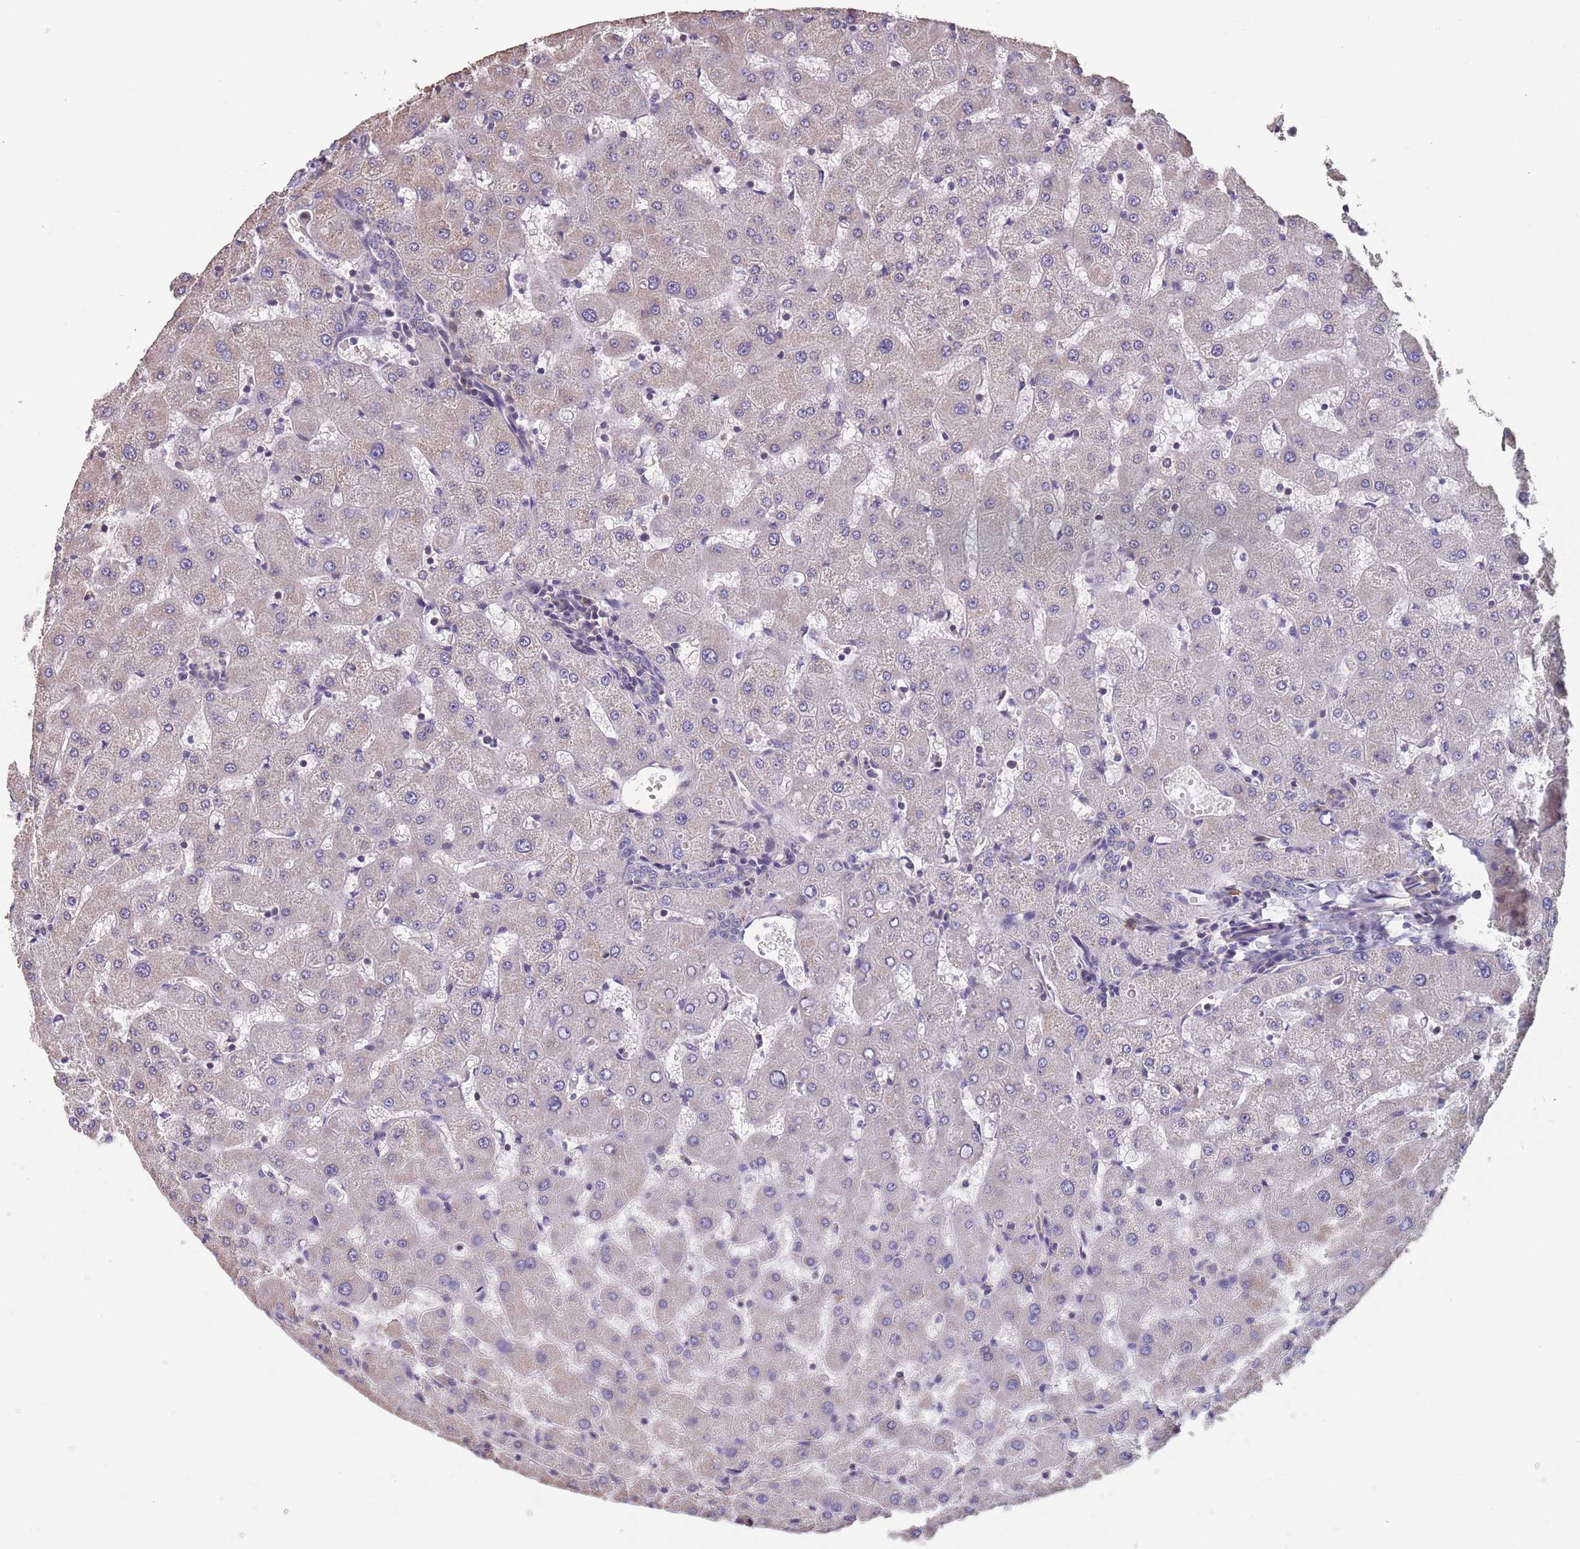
{"staining": {"intensity": "negative", "quantity": "none", "location": "none"}, "tissue": "liver", "cell_type": "Cholangiocytes", "image_type": "normal", "snomed": [{"axis": "morphology", "description": "Normal tissue, NOS"}, {"axis": "topography", "description": "Liver"}], "caption": "Immunohistochemistry (IHC) photomicrograph of benign human liver stained for a protein (brown), which demonstrates no expression in cholangiocytes.", "gene": "TOMM40L", "patient": {"sex": "female", "age": 63}}